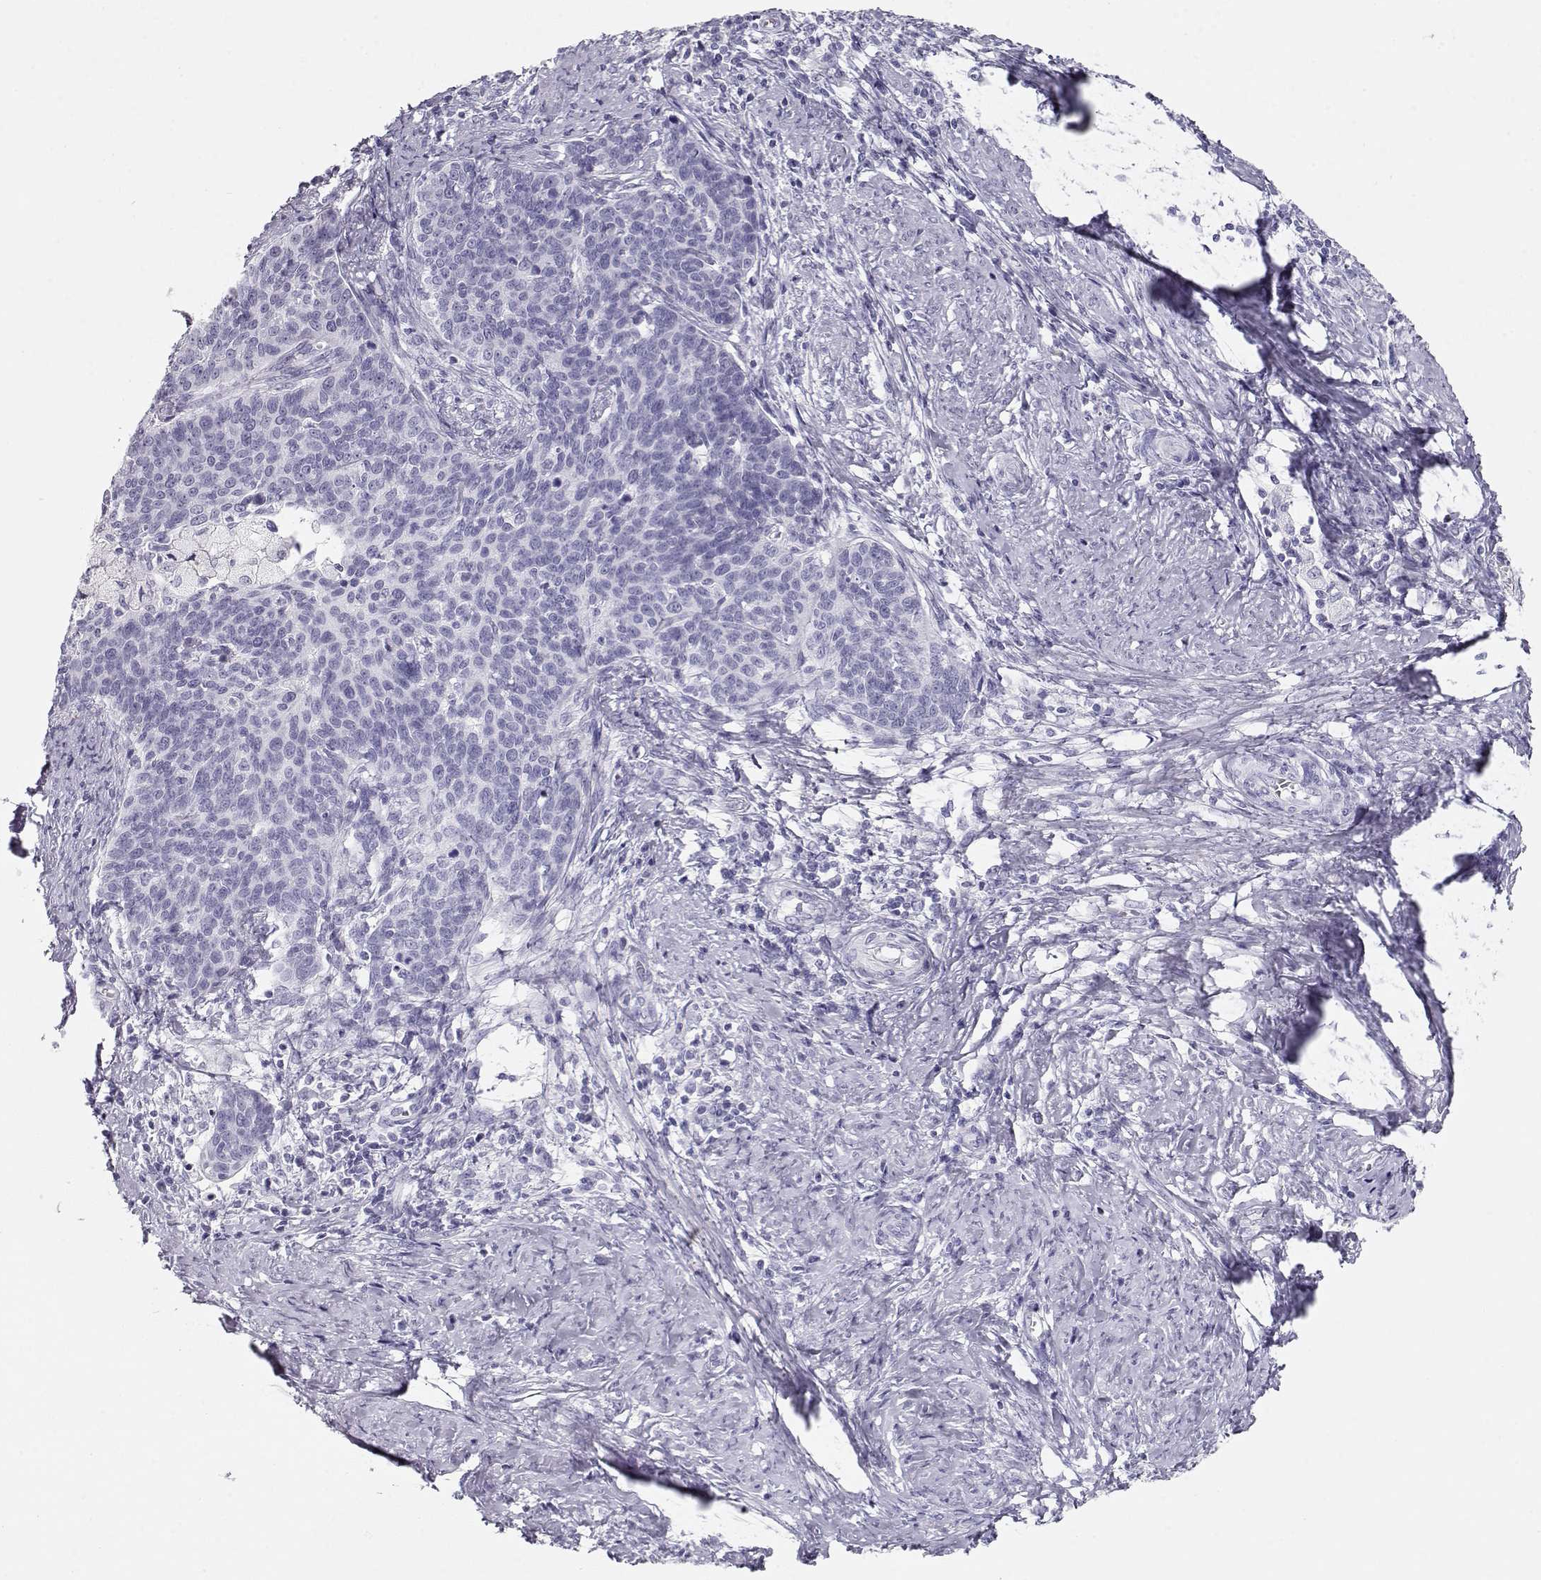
{"staining": {"intensity": "negative", "quantity": "none", "location": "none"}, "tissue": "cervical cancer", "cell_type": "Tumor cells", "image_type": "cancer", "snomed": [{"axis": "morphology", "description": "Squamous cell carcinoma, NOS"}, {"axis": "topography", "description": "Cervix"}], "caption": "Immunohistochemistry (IHC) micrograph of squamous cell carcinoma (cervical) stained for a protein (brown), which reveals no positivity in tumor cells.", "gene": "MAGEC1", "patient": {"sex": "female", "age": 39}}